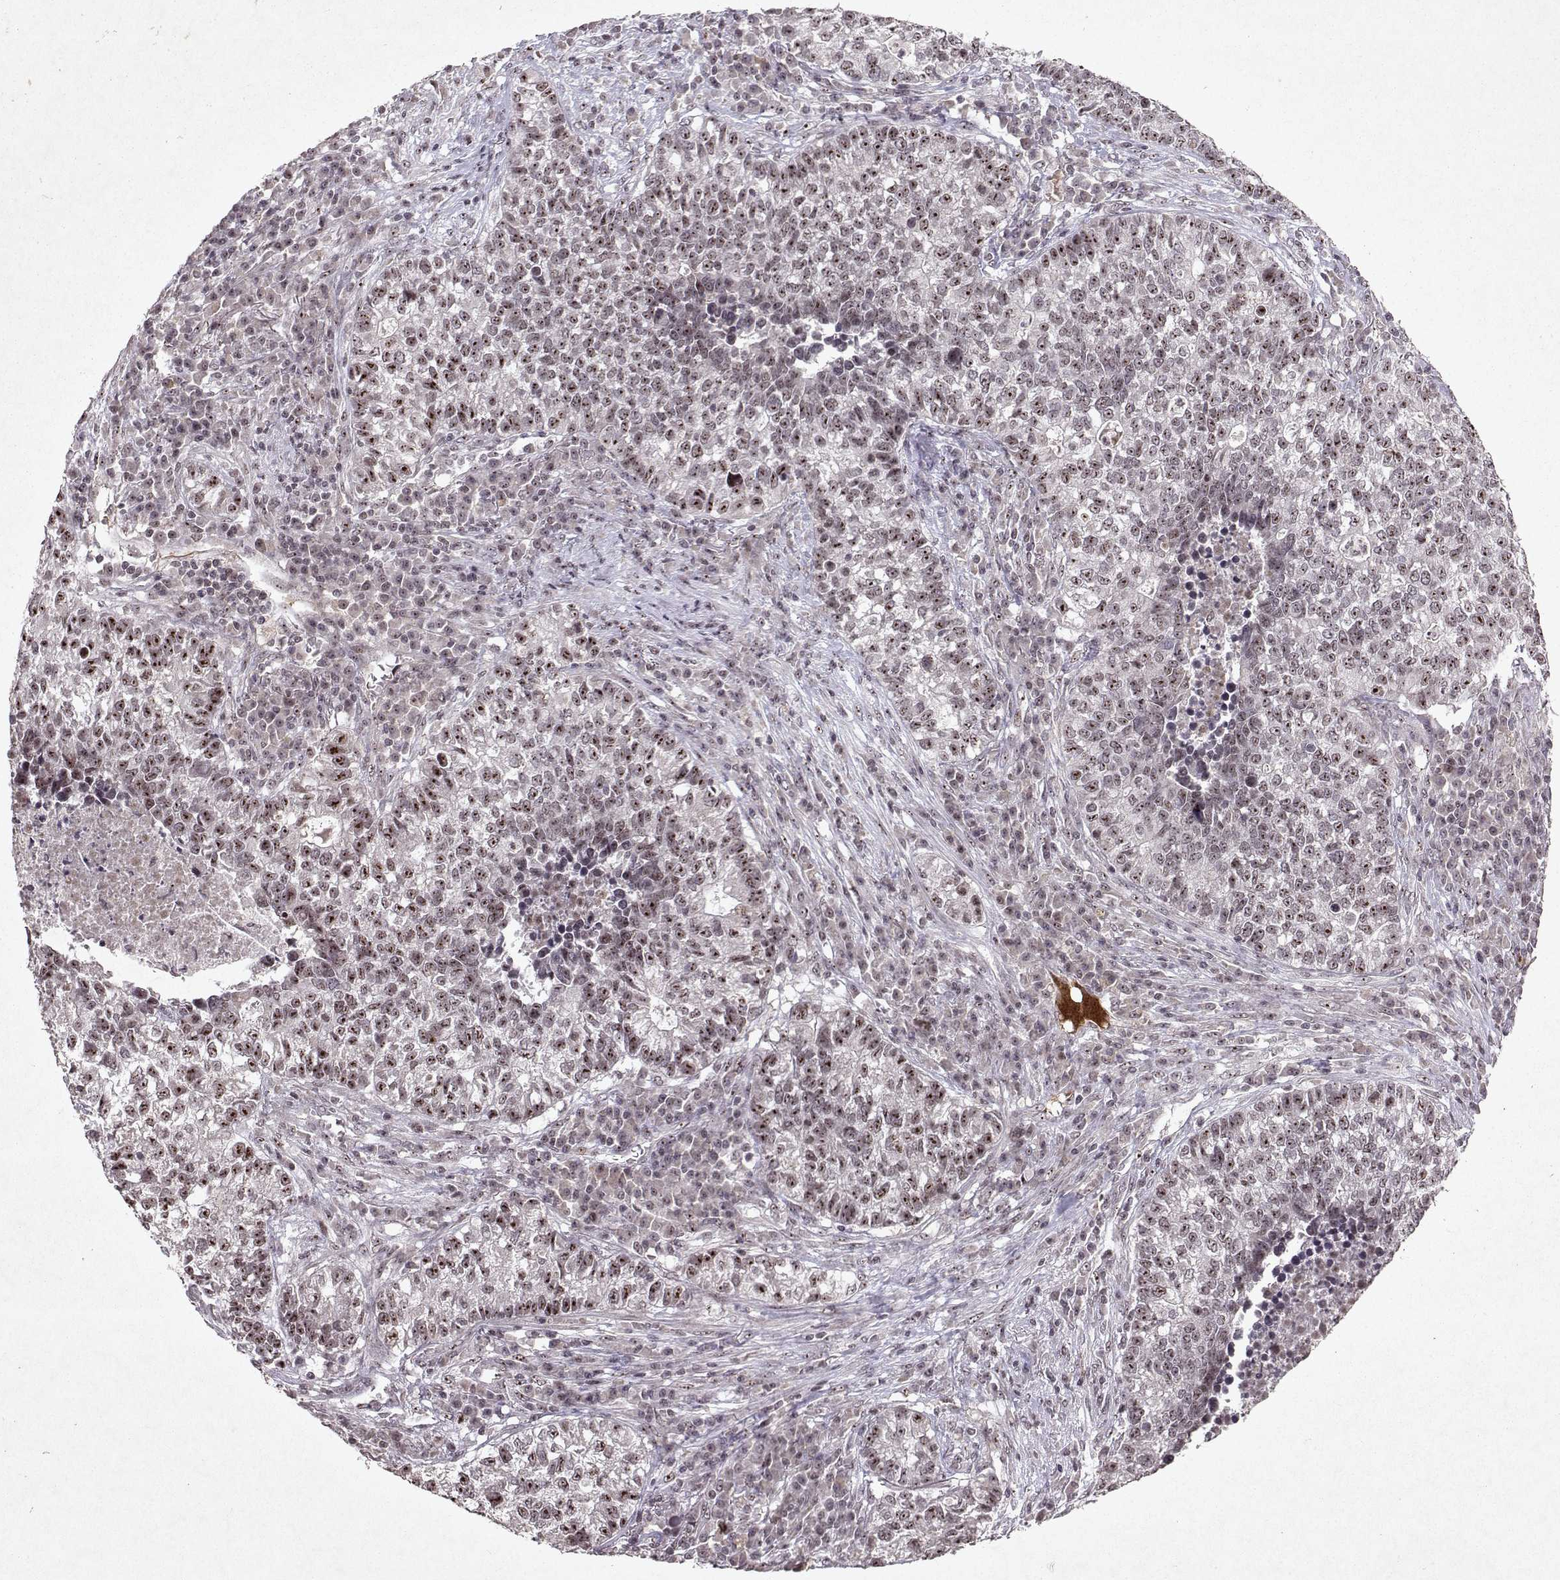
{"staining": {"intensity": "moderate", "quantity": "25%-75%", "location": "nuclear"}, "tissue": "lung cancer", "cell_type": "Tumor cells", "image_type": "cancer", "snomed": [{"axis": "morphology", "description": "Adenocarcinoma, NOS"}, {"axis": "topography", "description": "Lung"}], "caption": "Protein staining of adenocarcinoma (lung) tissue exhibits moderate nuclear staining in about 25%-75% of tumor cells.", "gene": "DDX56", "patient": {"sex": "male", "age": 57}}